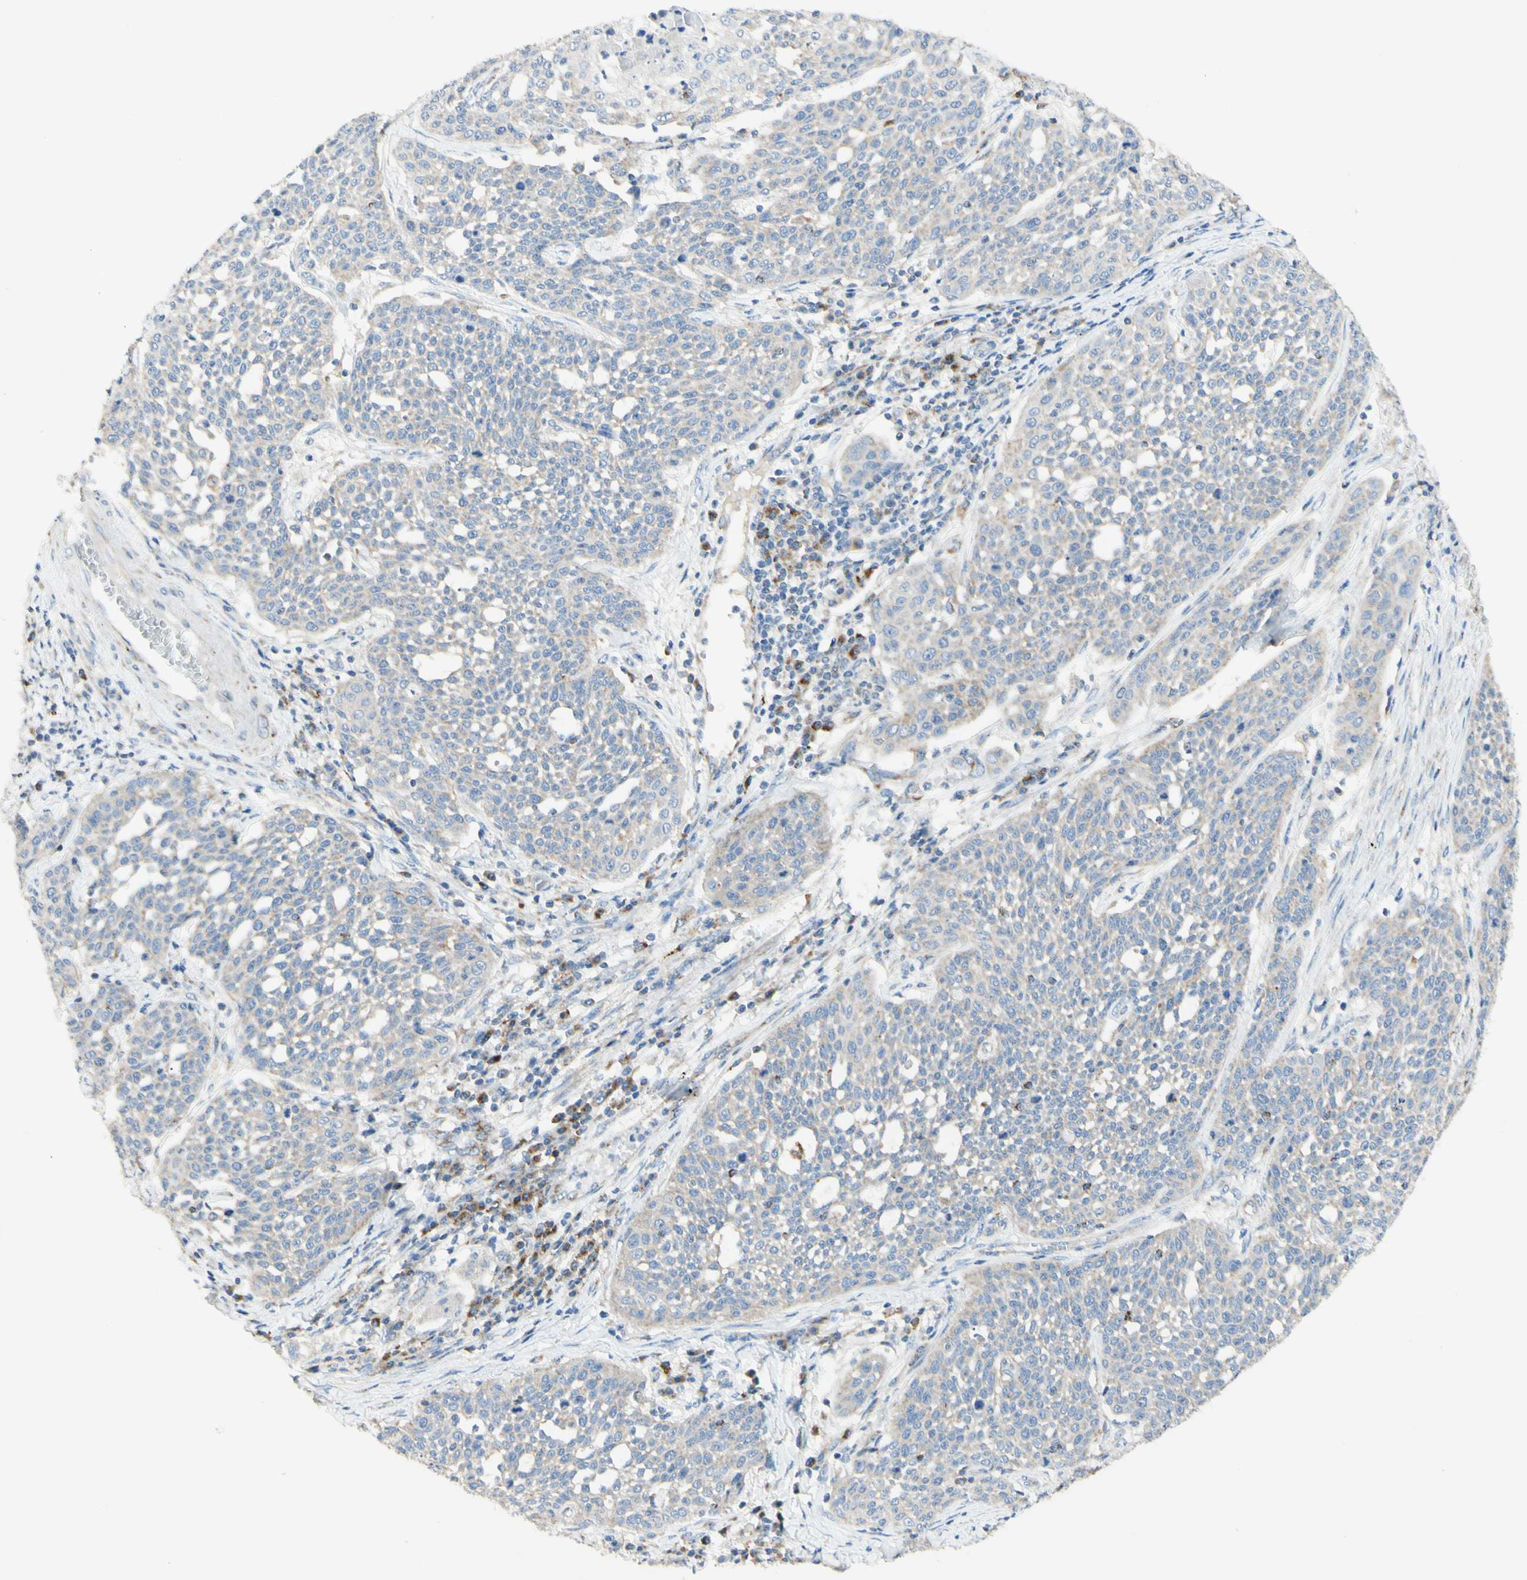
{"staining": {"intensity": "weak", "quantity": ">75%", "location": "cytoplasmic/membranous"}, "tissue": "cervical cancer", "cell_type": "Tumor cells", "image_type": "cancer", "snomed": [{"axis": "morphology", "description": "Squamous cell carcinoma, NOS"}, {"axis": "topography", "description": "Cervix"}], "caption": "Cervical squamous cell carcinoma stained with DAB immunohistochemistry displays low levels of weak cytoplasmic/membranous positivity in about >75% of tumor cells. The protein is shown in brown color, while the nuclei are stained blue.", "gene": "ARMC10", "patient": {"sex": "female", "age": 34}}